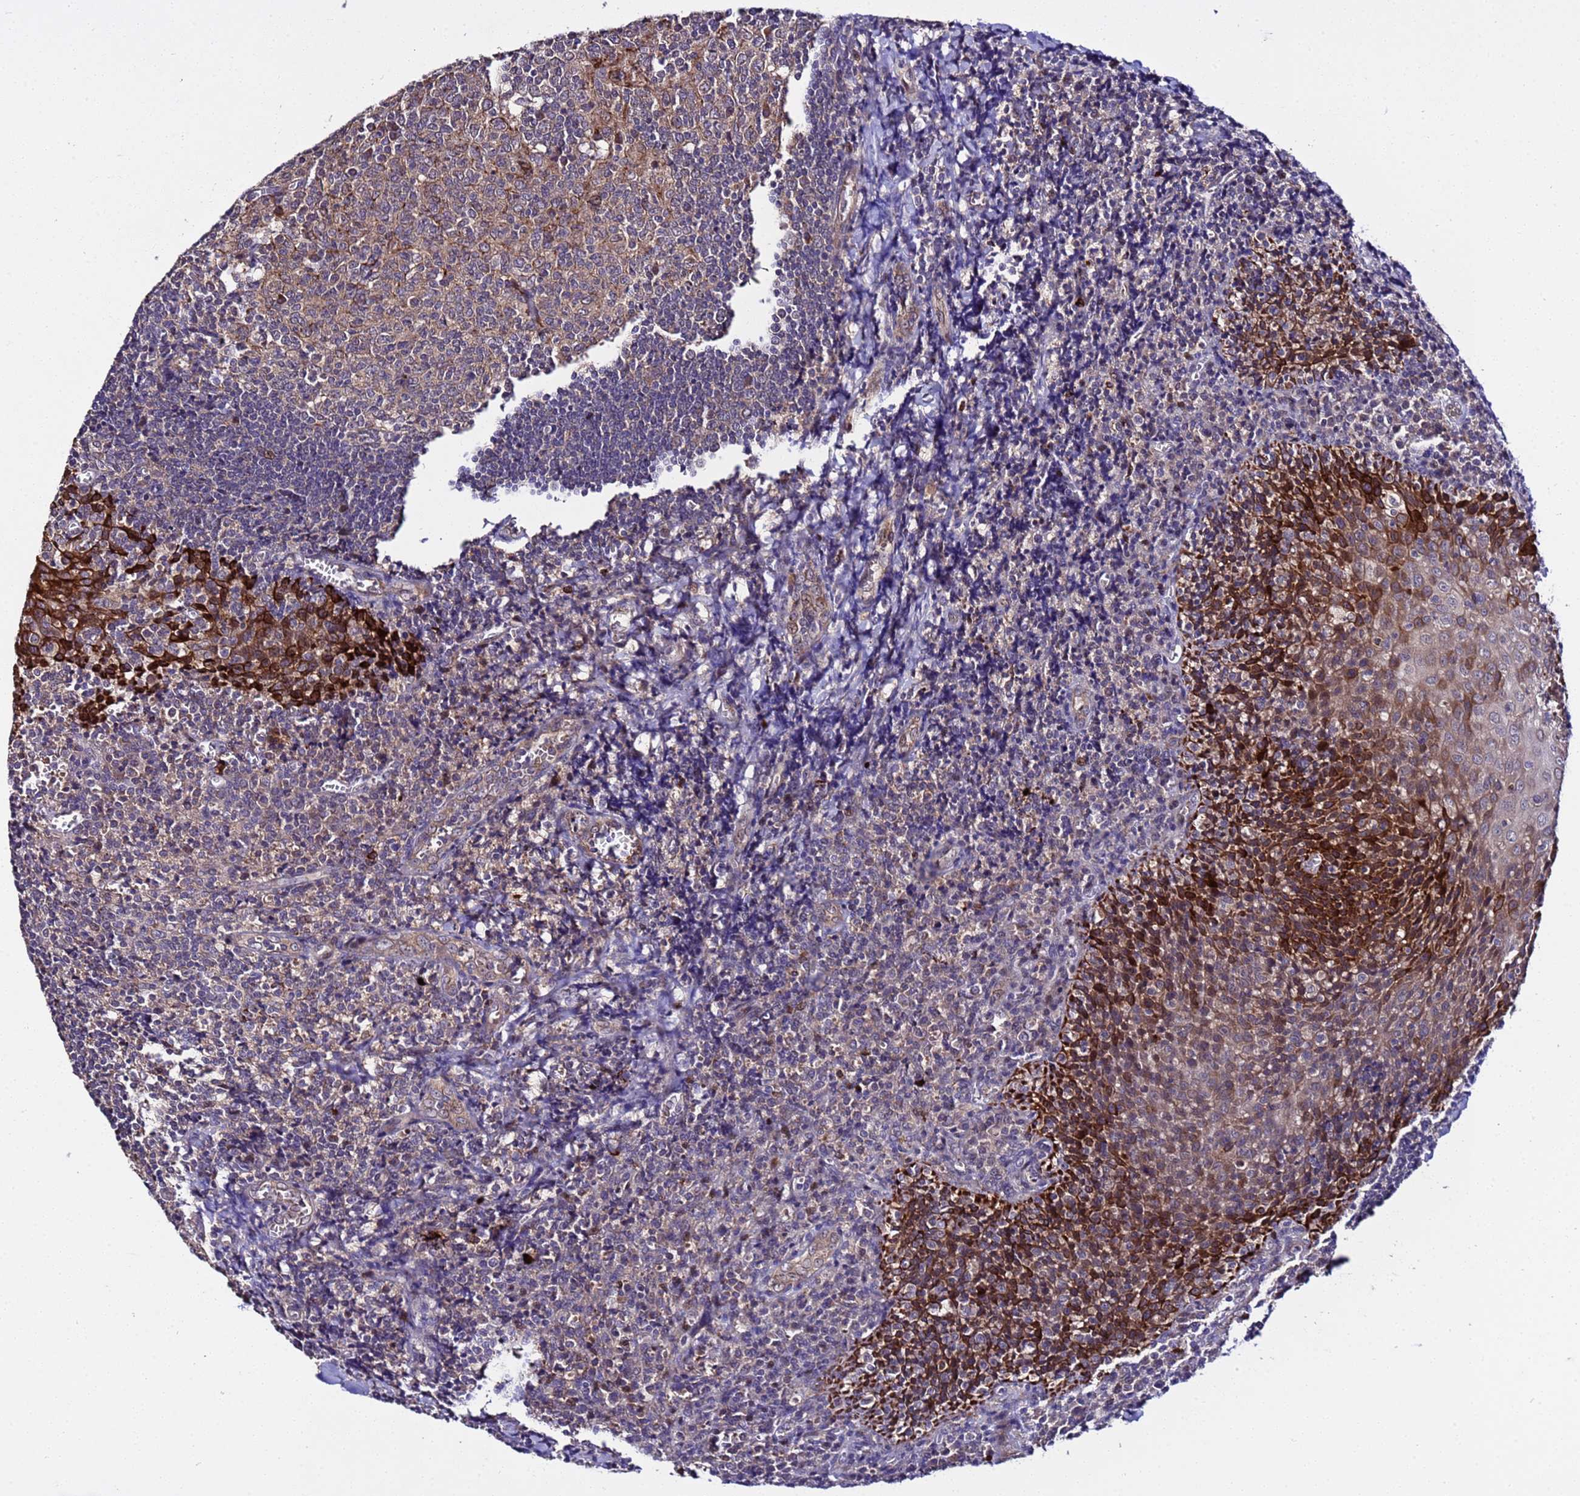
{"staining": {"intensity": "weak", "quantity": "25%-75%", "location": "cytoplasmic/membranous"}, "tissue": "tonsil", "cell_type": "Germinal center cells", "image_type": "normal", "snomed": [{"axis": "morphology", "description": "Normal tissue, NOS"}, {"axis": "topography", "description": "Tonsil"}], "caption": "Human tonsil stained with a protein marker demonstrates weak staining in germinal center cells.", "gene": "PLXDC2", "patient": {"sex": "male", "age": 27}}